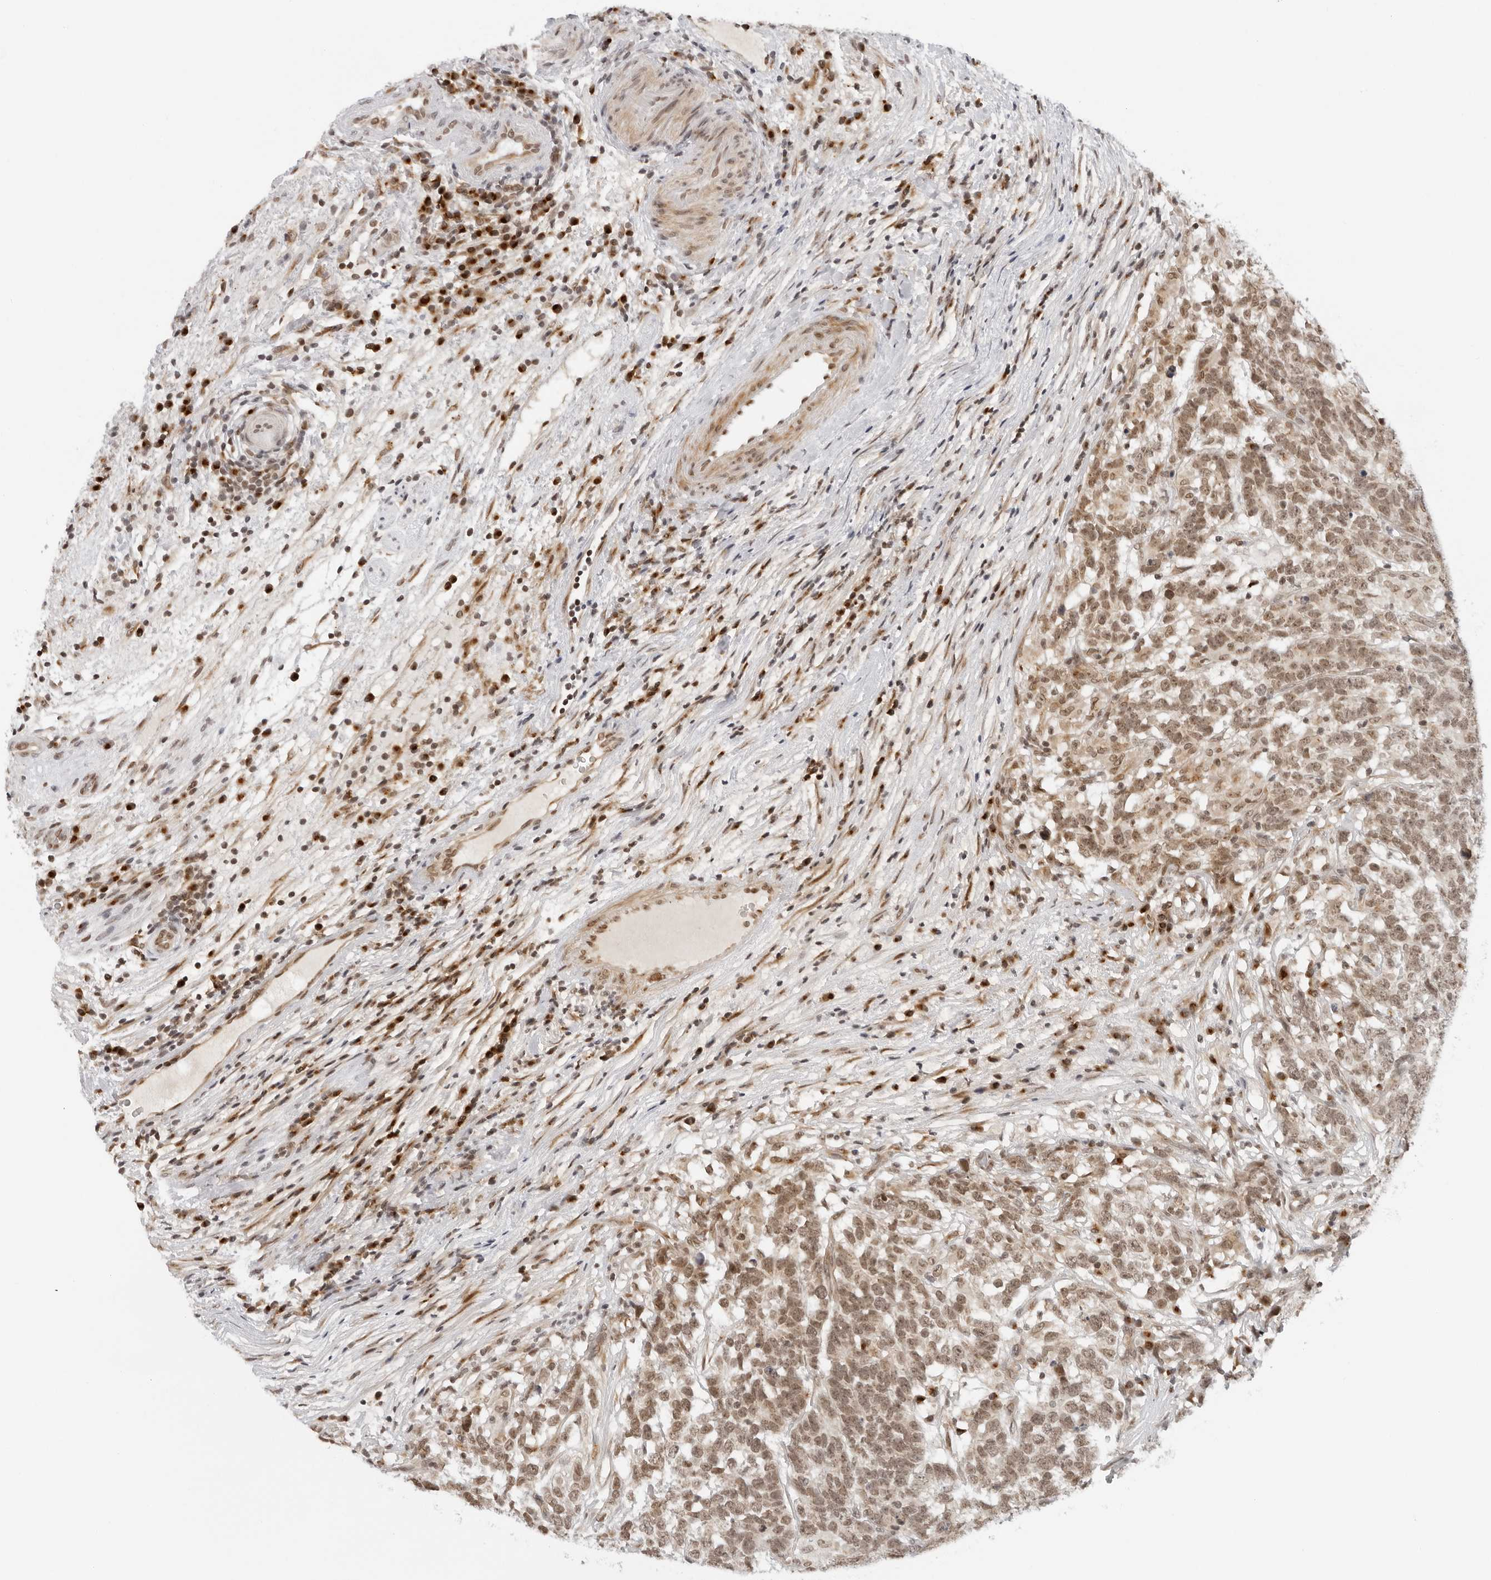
{"staining": {"intensity": "moderate", "quantity": ">75%", "location": "nuclear"}, "tissue": "testis cancer", "cell_type": "Tumor cells", "image_type": "cancer", "snomed": [{"axis": "morphology", "description": "Carcinoma, Embryonal, NOS"}, {"axis": "topography", "description": "Testis"}], "caption": "Embryonal carcinoma (testis) stained for a protein reveals moderate nuclear positivity in tumor cells.", "gene": "TOX4", "patient": {"sex": "male", "age": 26}}